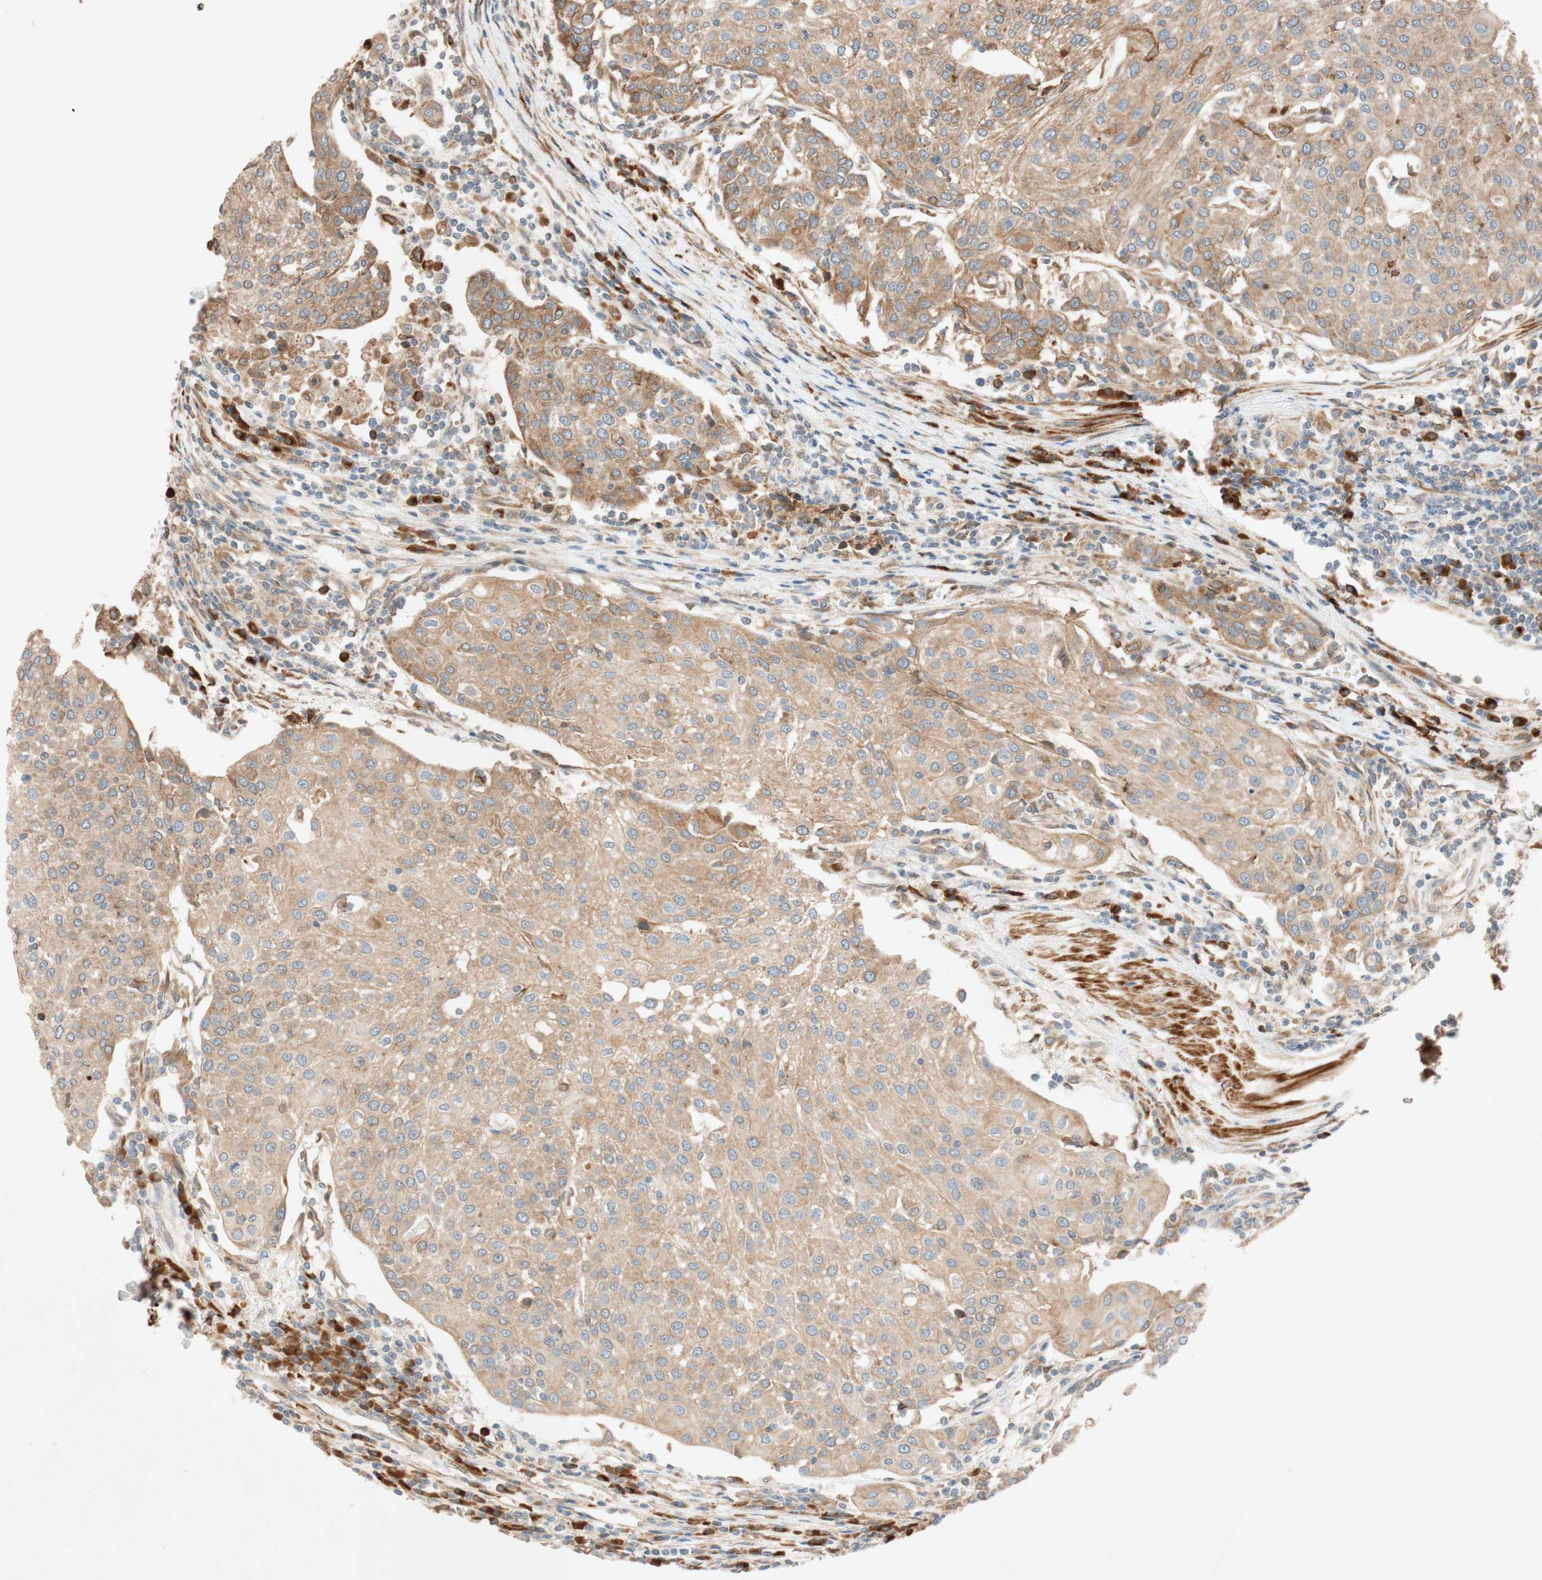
{"staining": {"intensity": "weak", "quantity": ">75%", "location": "cytoplasmic/membranous,nuclear"}, "tissue": "urothelial cancer", "cell_type": "Tumor cells", "image_type": "cancer", "snomed": [{"axis": "morphology", "description": "Urothelial carcinoma, High grade"}, {"axis": "topography", "description": "Urinary bladder"}], "caption": "Immunohistochemistry micrograph of neoplastic tissue: urothelial cancer stained using immunohistochemistry (IHC) exhibits low levels of weak protein expression localized specifically in the cytoplasmic/membranous and nuclear of tumor cells, appearing as a cytoplasmic/membranous and nuclear brown color.", "gene": "PTPRU", "patient": {"sex": "female", "age": 85}}